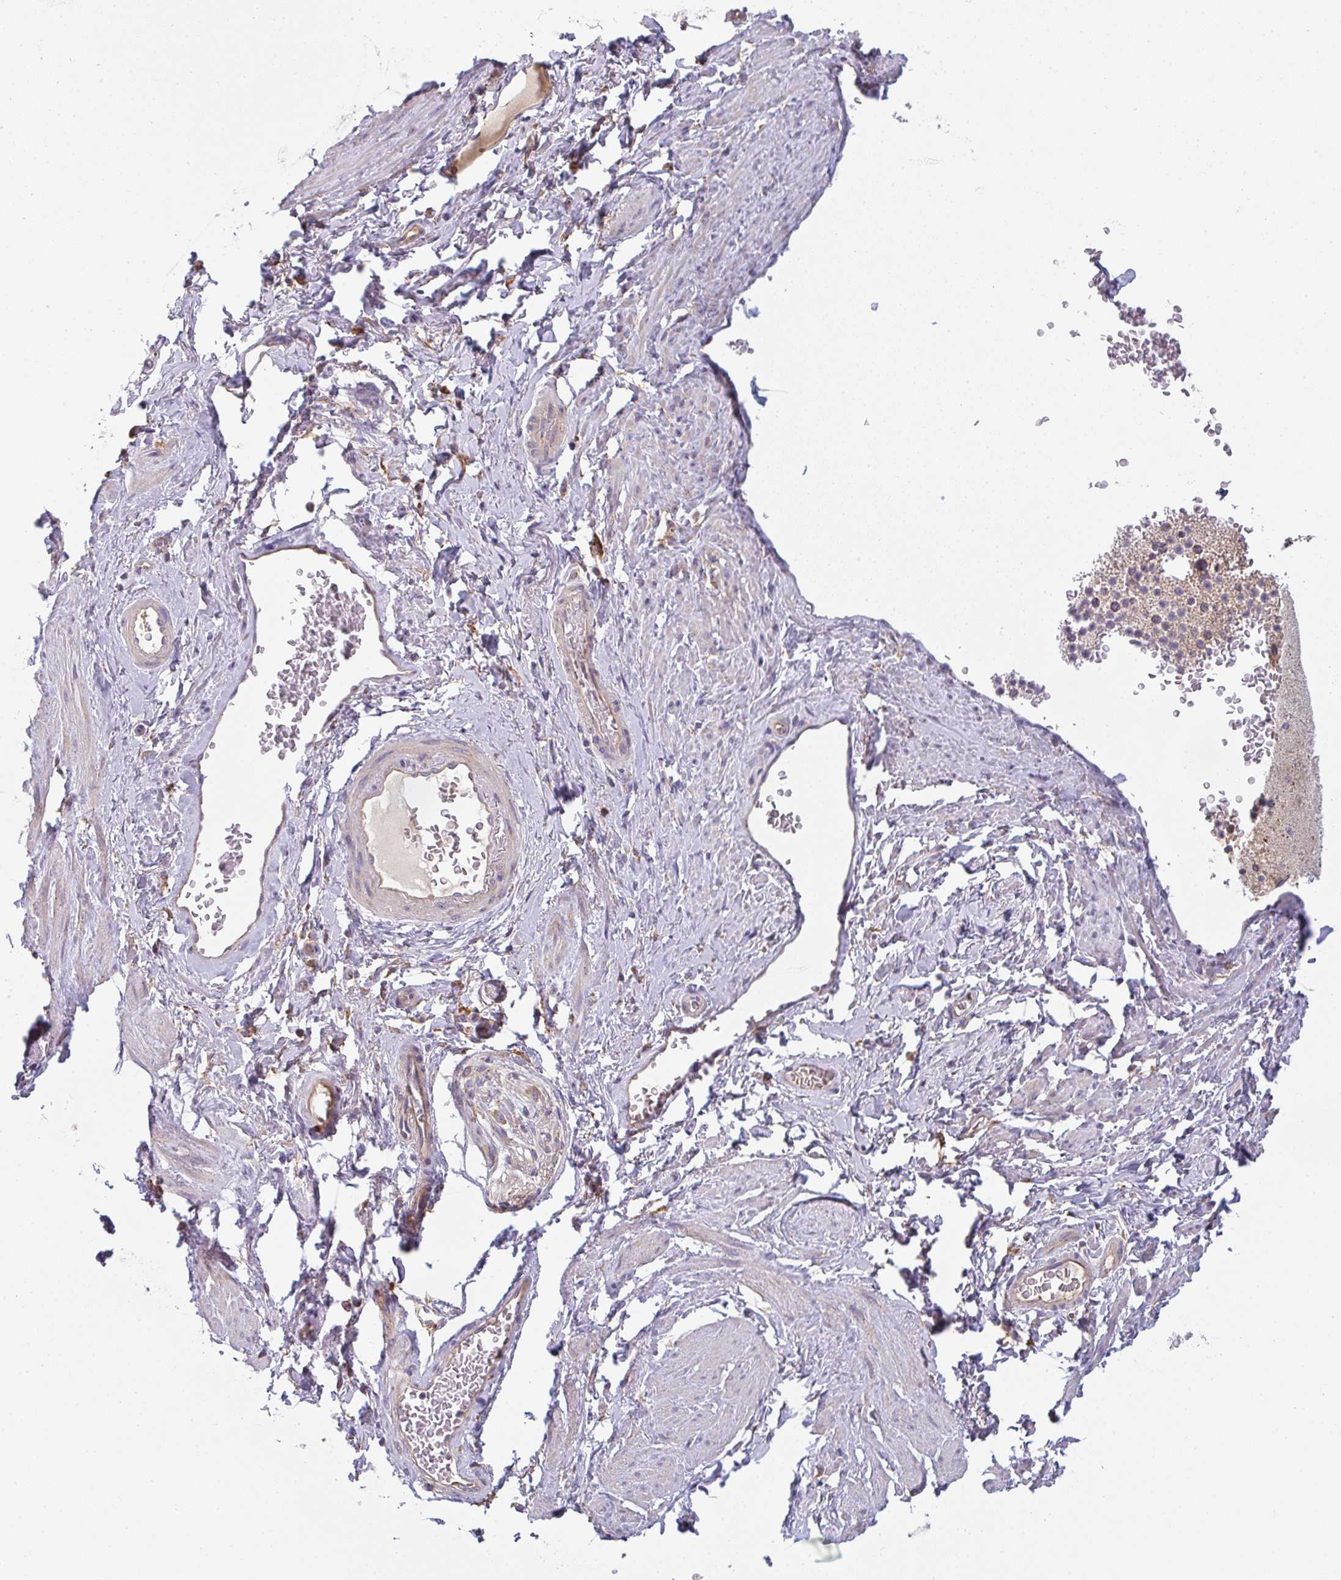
{"staining": {"intensity": "negative", "quantity": "none", "location": "none"}, "tissue": "adipose tissue", "cell_type": "Adipocytes", "image_type": "normal", "snomed": [{"axis": "morphology", "description": "Normal tissue, NOS"}, {"axis": "topography", "description": "Vagina"}, {"axis": "topography", "description": "Peripheral nerve tissue"}], "caption": "Immunohistochemical staining of normal human adipose tissue shows no significant positivity in adipocytes.", "gene": "SNX5", "patient": {"sex": "female", "age": 71}}